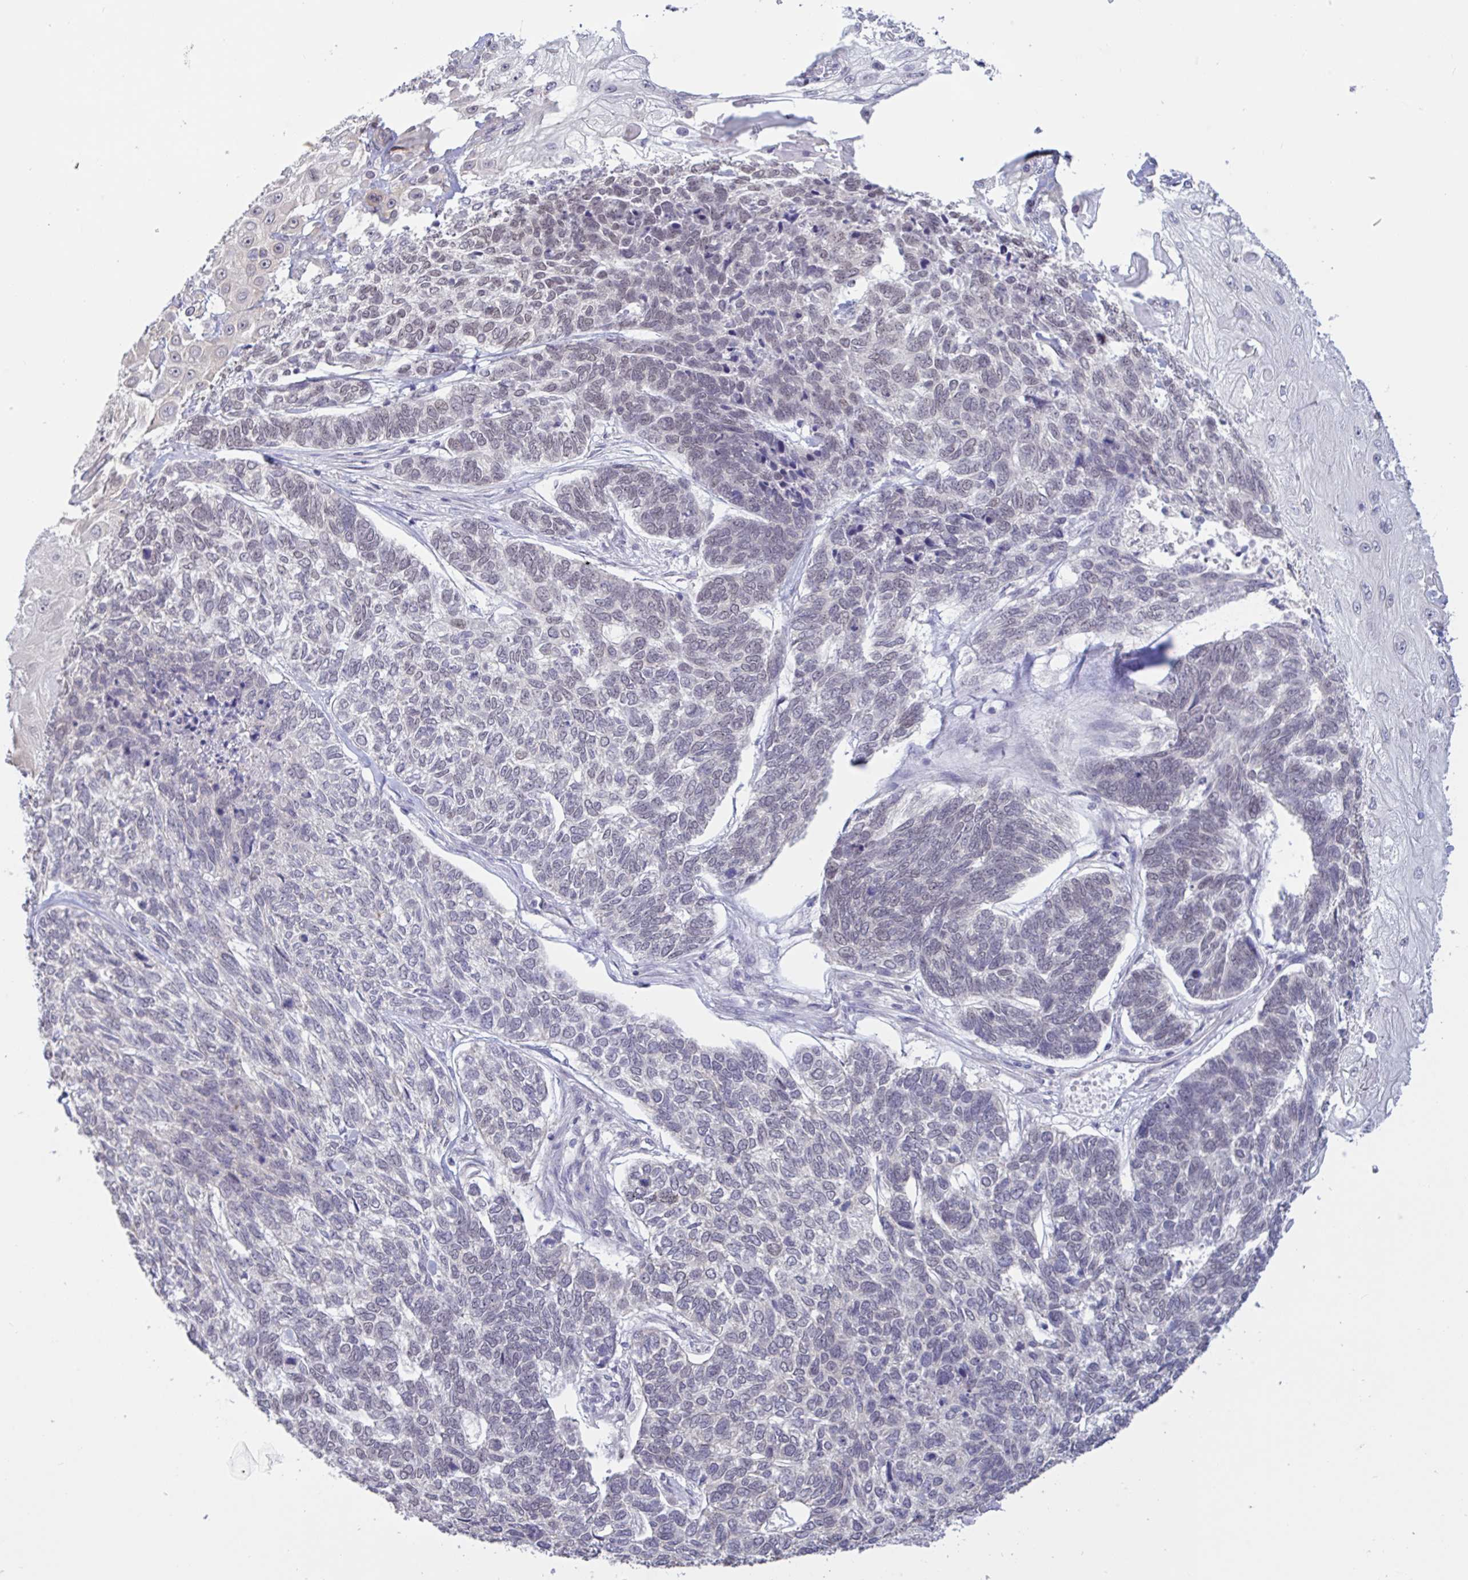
{"staining": {"intensity": "weak", "quantity": "25%-75%", "location": "nuclear"}, "tissue": "skin cancer", "cell_type": "Tumor cells", "image_type": "cancer", "snomed": [{"axis": "morphology", "description": "Basal cell carcinoma"}, {"axis": "topography", "description": "Skin"}], "caption": "Weak nuclear staining is seen in about 25%-75% of tumor cells in skin basal cell carcinoma.", "gene": "HYPK", "patient": {"sex": "female", "age": 65}}